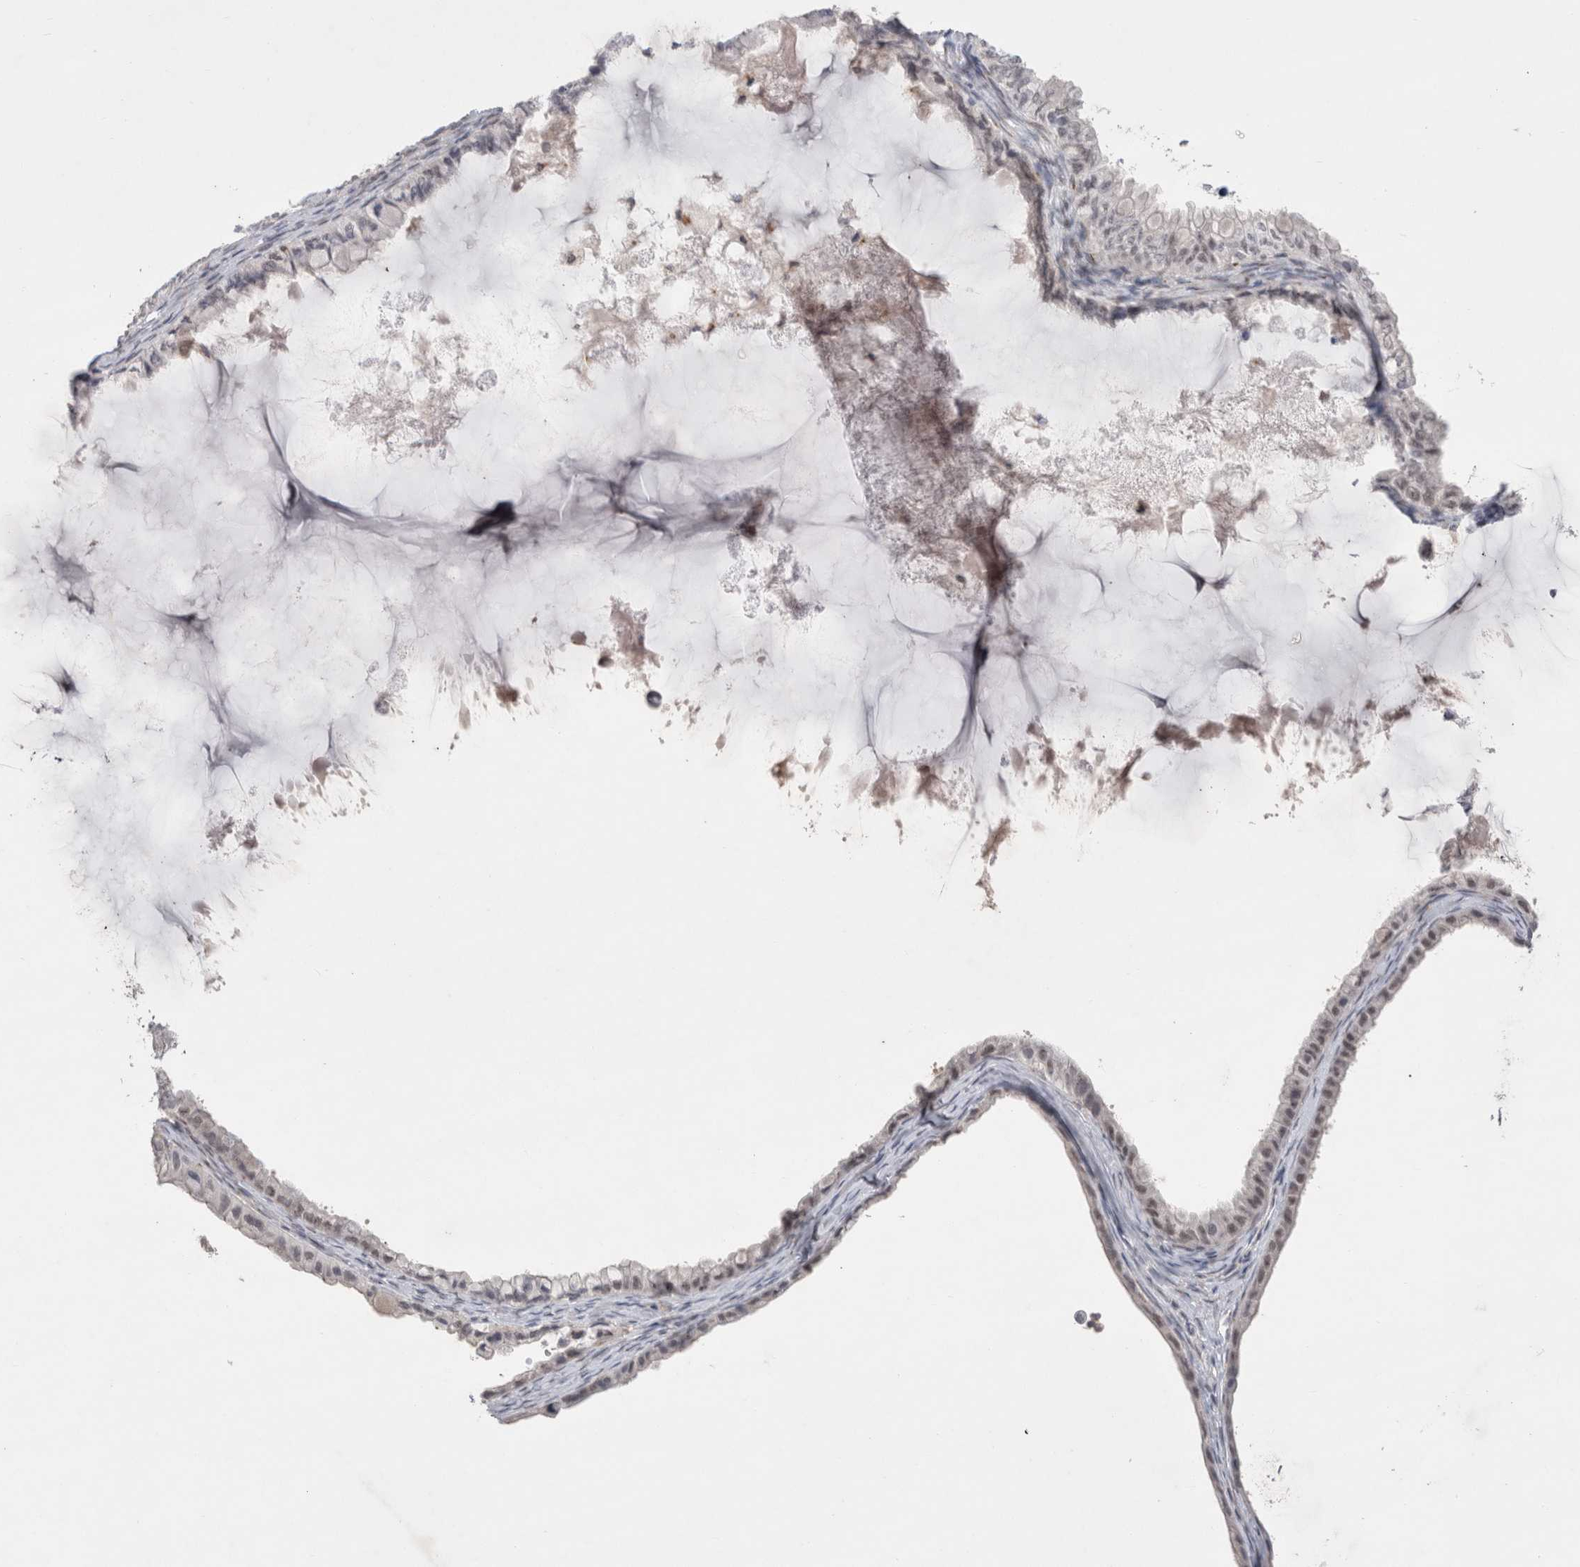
{"staining": {"intensity": "weak", "quantity": "<25%", "location": "cytoplasmic/membranous"}, "tissue": "ovarian cancer", "cell_type": "Tumor cells", "image_type": "cancer", "snomed": [{"axis": "morphology", "description": "Cystadenocarcinoma, mucinous, NOS"}, {"axis": "topography", "description": "Ovary"}], "caption": "There is no significant expression in tumor cells of mucinous cystadenocarcinoma (ovarian).", "gene": "BICD2", "patient": {"sex": "female", "age": 80}}